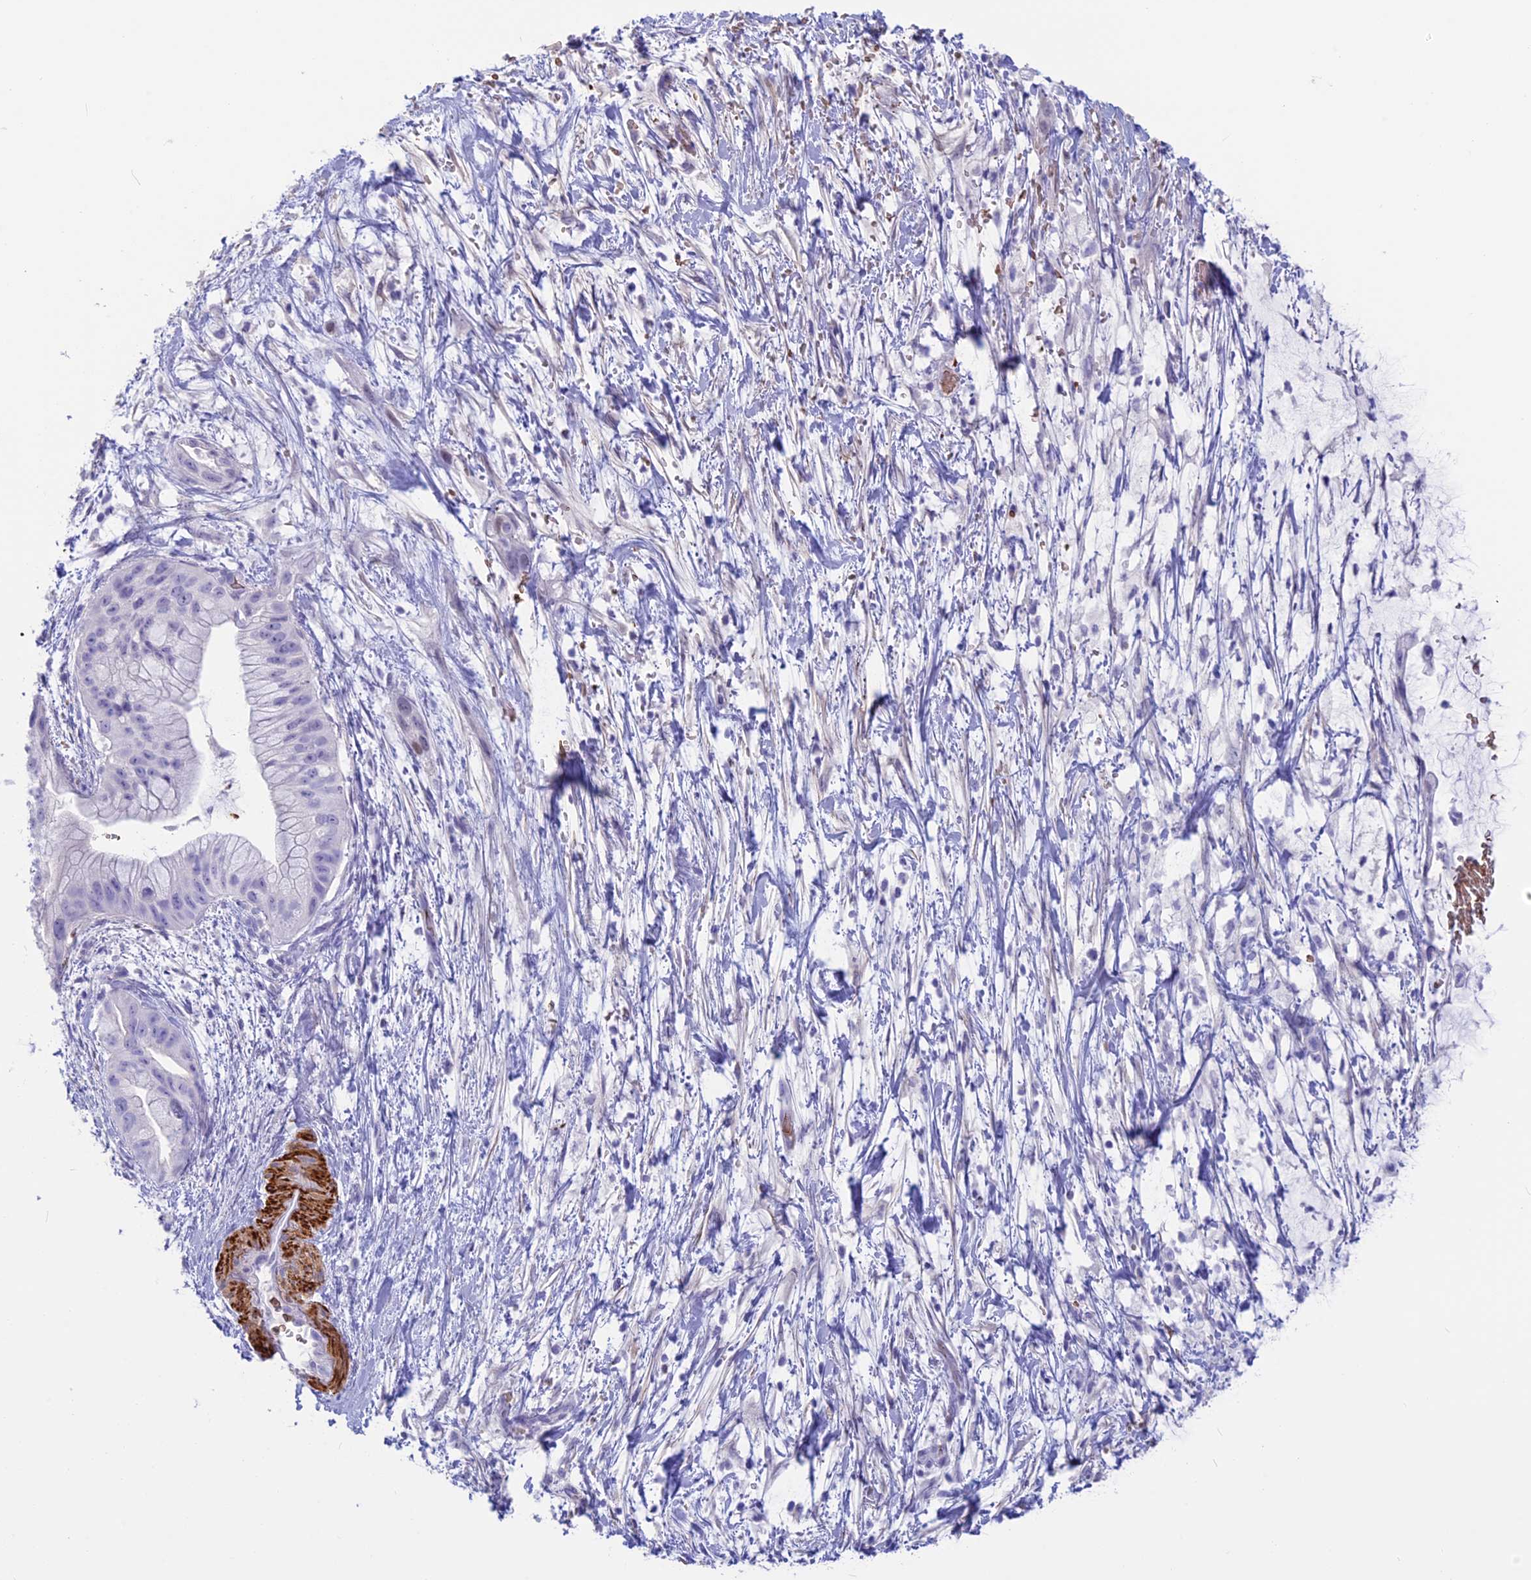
{"staining": {"intensity": "negative", "quantity": "none", "location": "none"}, "tissue": "pancreatic cancer", "cell_type": "Tumor cells", "image_type": "cancer", "snomed": [{"axis": "morphology", "description": "Adenocarcinoma, NOS"}, {"axis": "topography", "description": "Pancreas"}], "caption": "The micrograph reveals no staining of tumor cells in pancreatic cancer. (Stains: DAB immunohistochemistry (IHC) with hematoxylin counter stain, Microscopy: brightfield microscopy at high magnification).", "gene": "GAPDHS", "patient": {"sex": "male", "age": 48}}